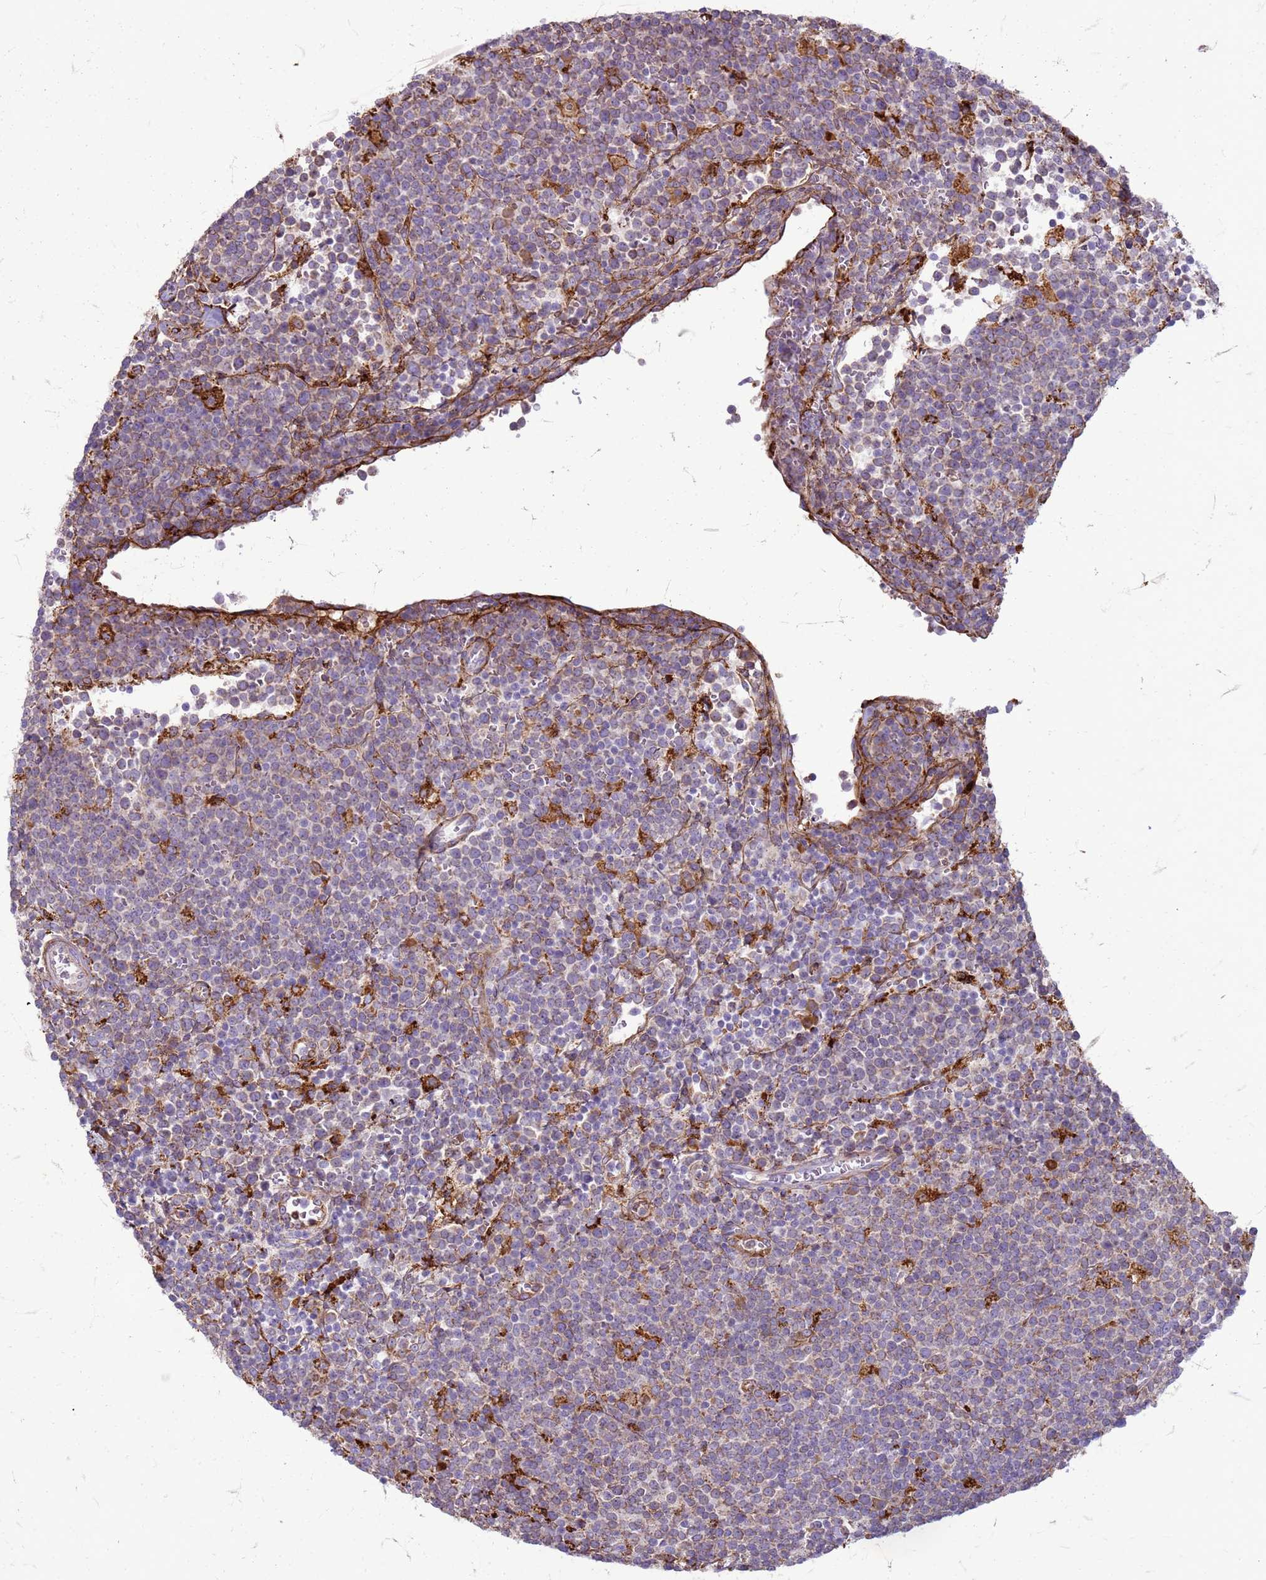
{"staining": {"intensity": "negative", "quantity": "none", "location": "none"}, "tissue": "lymphoma", "cell_type": "Tumor cells", "image_type": "cancer", "snomed": [{"axis": "morphology", "description": "Malignant lymphoma, non-Hodgkin's type, High grade"}, {"axis": "topography", "description": "Lymph node"}], "caption": "IHC of human lymphoma demonstrates no expression in tumor cells. The staining was performed using DAB to visualize the protein expression in brown, while the nuclei were stained in blue with hematoxylin (Magnification: 20x).", "gene": "PDK3", "patient": {"sex": "male", "age": 61}}